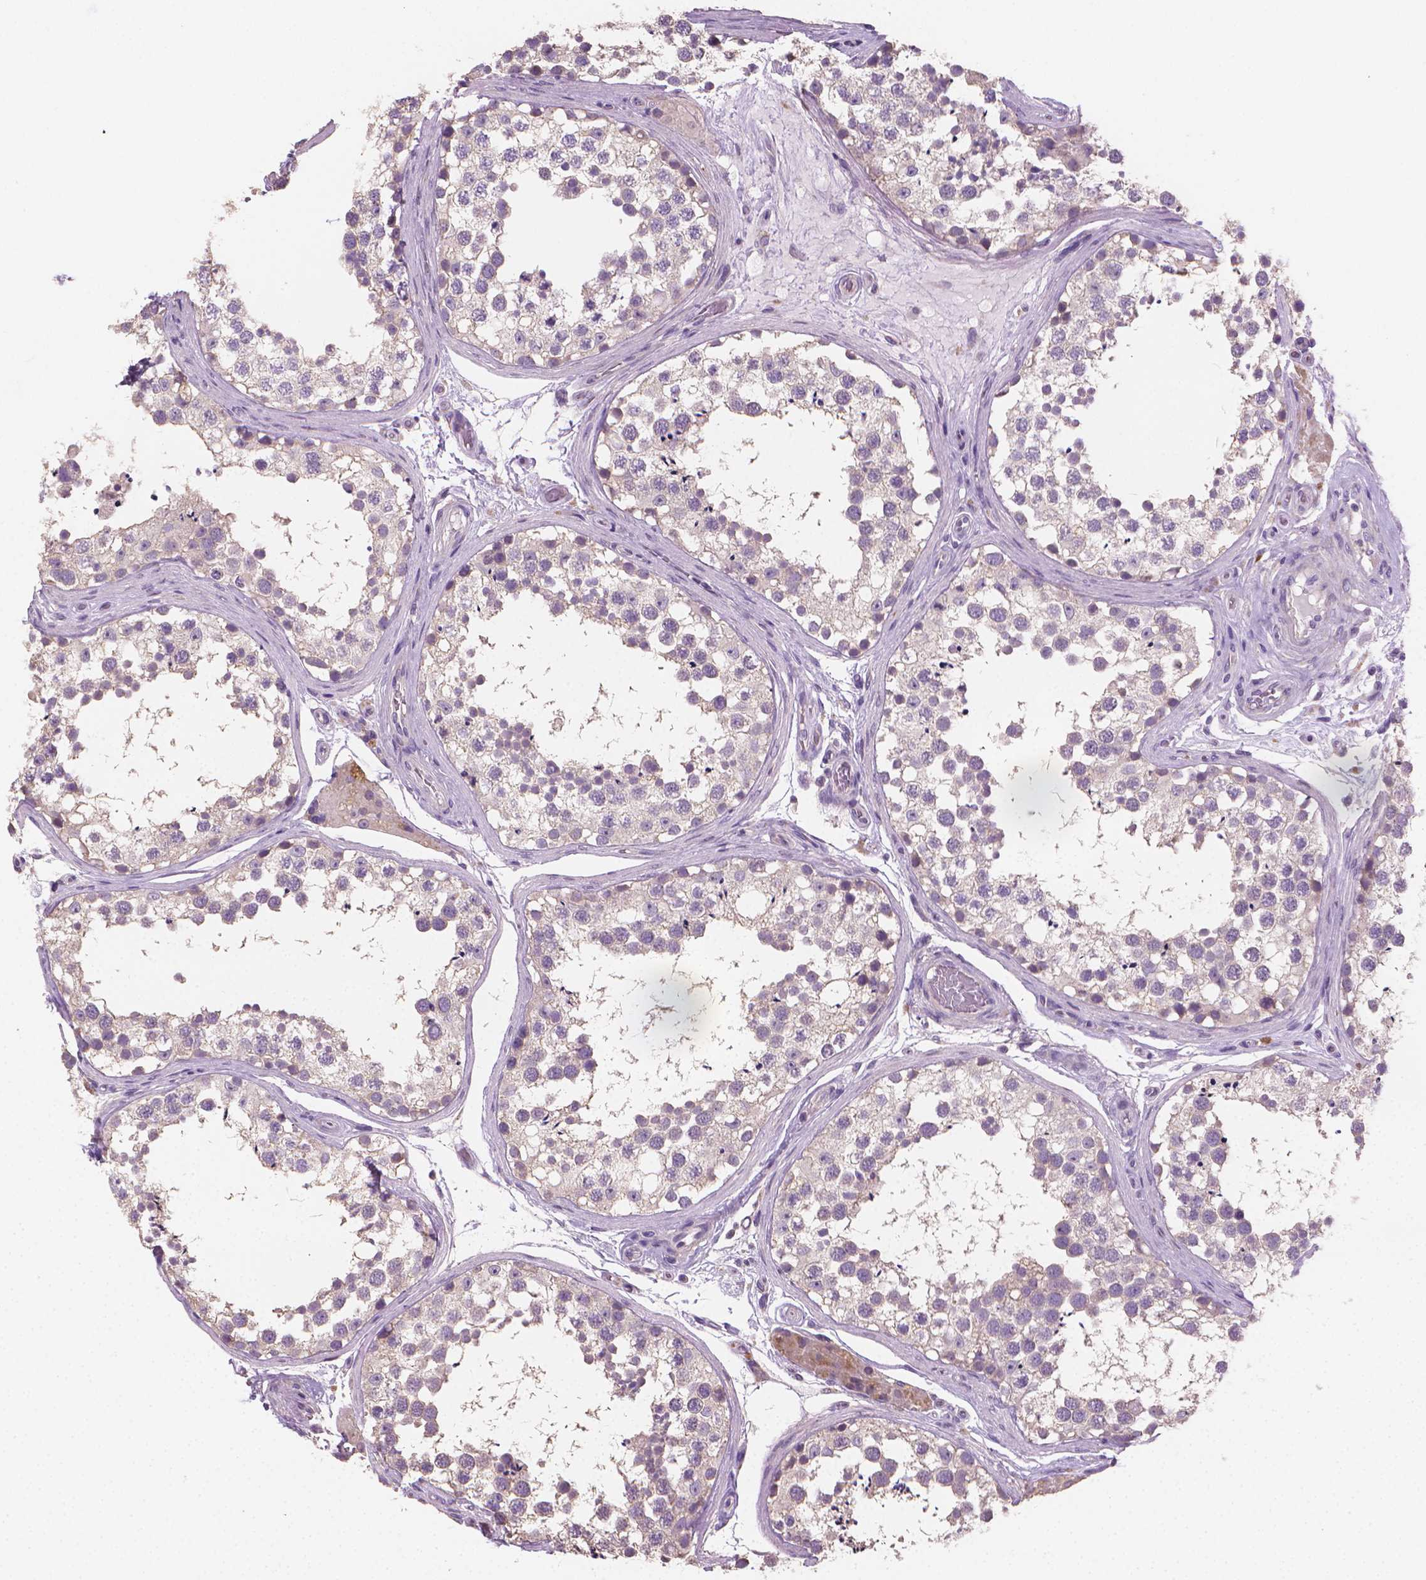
{"staining": {"intensity": "negative", "quantity": "none", "location": "none"}, "tissue": "testis", "cell_type": "Cells in seminiferous ducts", "image_type": "normal", "snomed": [{"axis": "morphology", "description": "Normal tissue, NOS"}, {"axis": "morphology", "description": "Seminoma, NOS"}, {"axis": "topography", "description": "Testis"}], "caption": "This is a image of immunohistochemistry (IHC) staining of normal testis, which shows no staining in cells in seminiferous ducts.", "gene": "CATIP", "patient": {"sex": "male", "age": 65}}